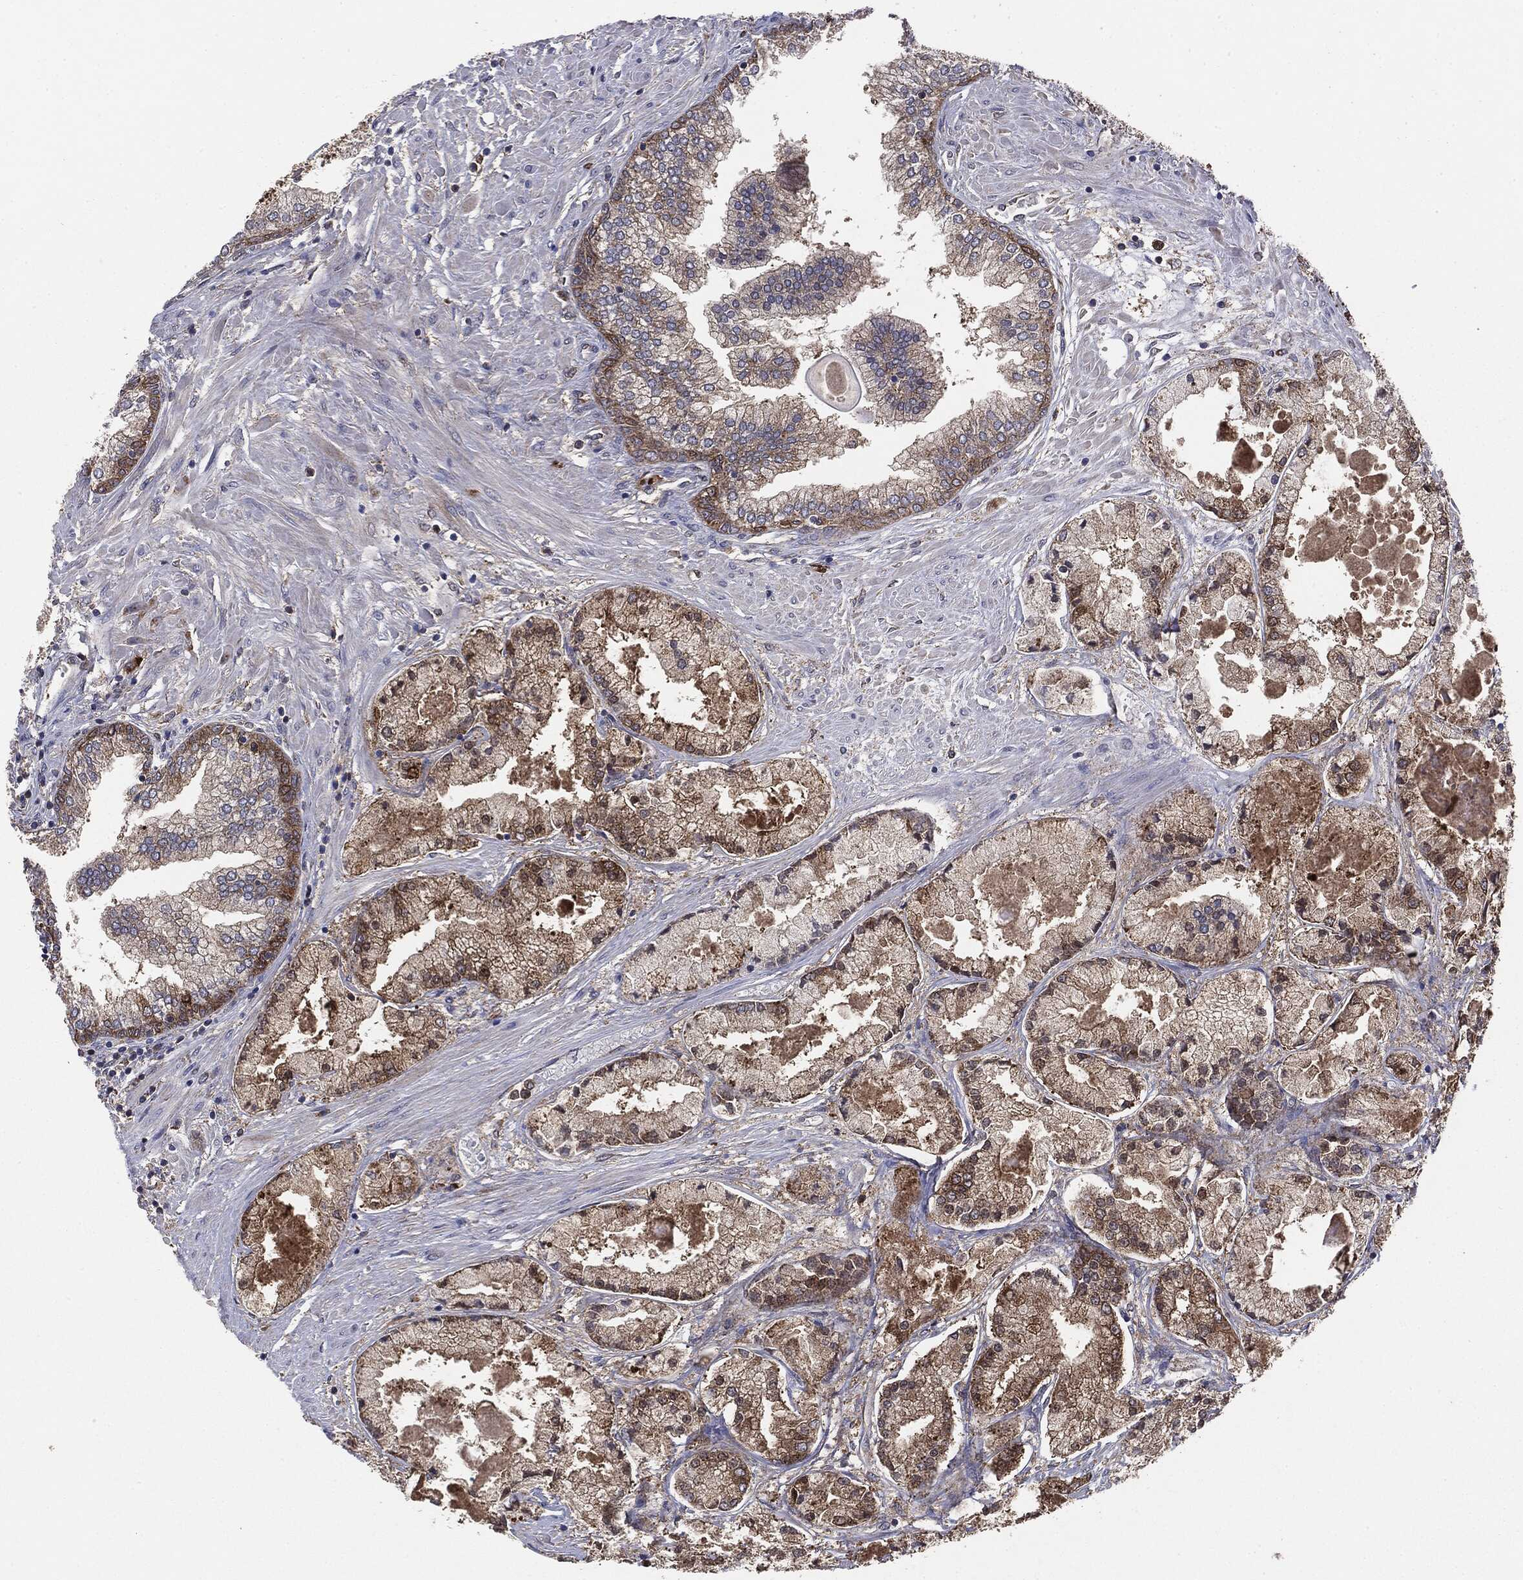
{"staining": {"intensity": "moderate", "quantity": "25%-75%", "location": "cytoplasmic/membranous"}, "tissue": "prostate cancer", "cell_type": "Tumor cells", "image_type": "cancer", "snomed": [{"axis": "morphology", "description": "Adenocarcinoma, High grade"}, {"axis": "topography", "description": "Prostate"}], "caption": "The micrograph reveals staining of prostate adenocarcinoma (high-grade), revealing moderate cytoplasmic/membranous protein expression (brown color) within tumor cells.", "gene": "NME1", "patient": {"sex": "male", "age": 67}}